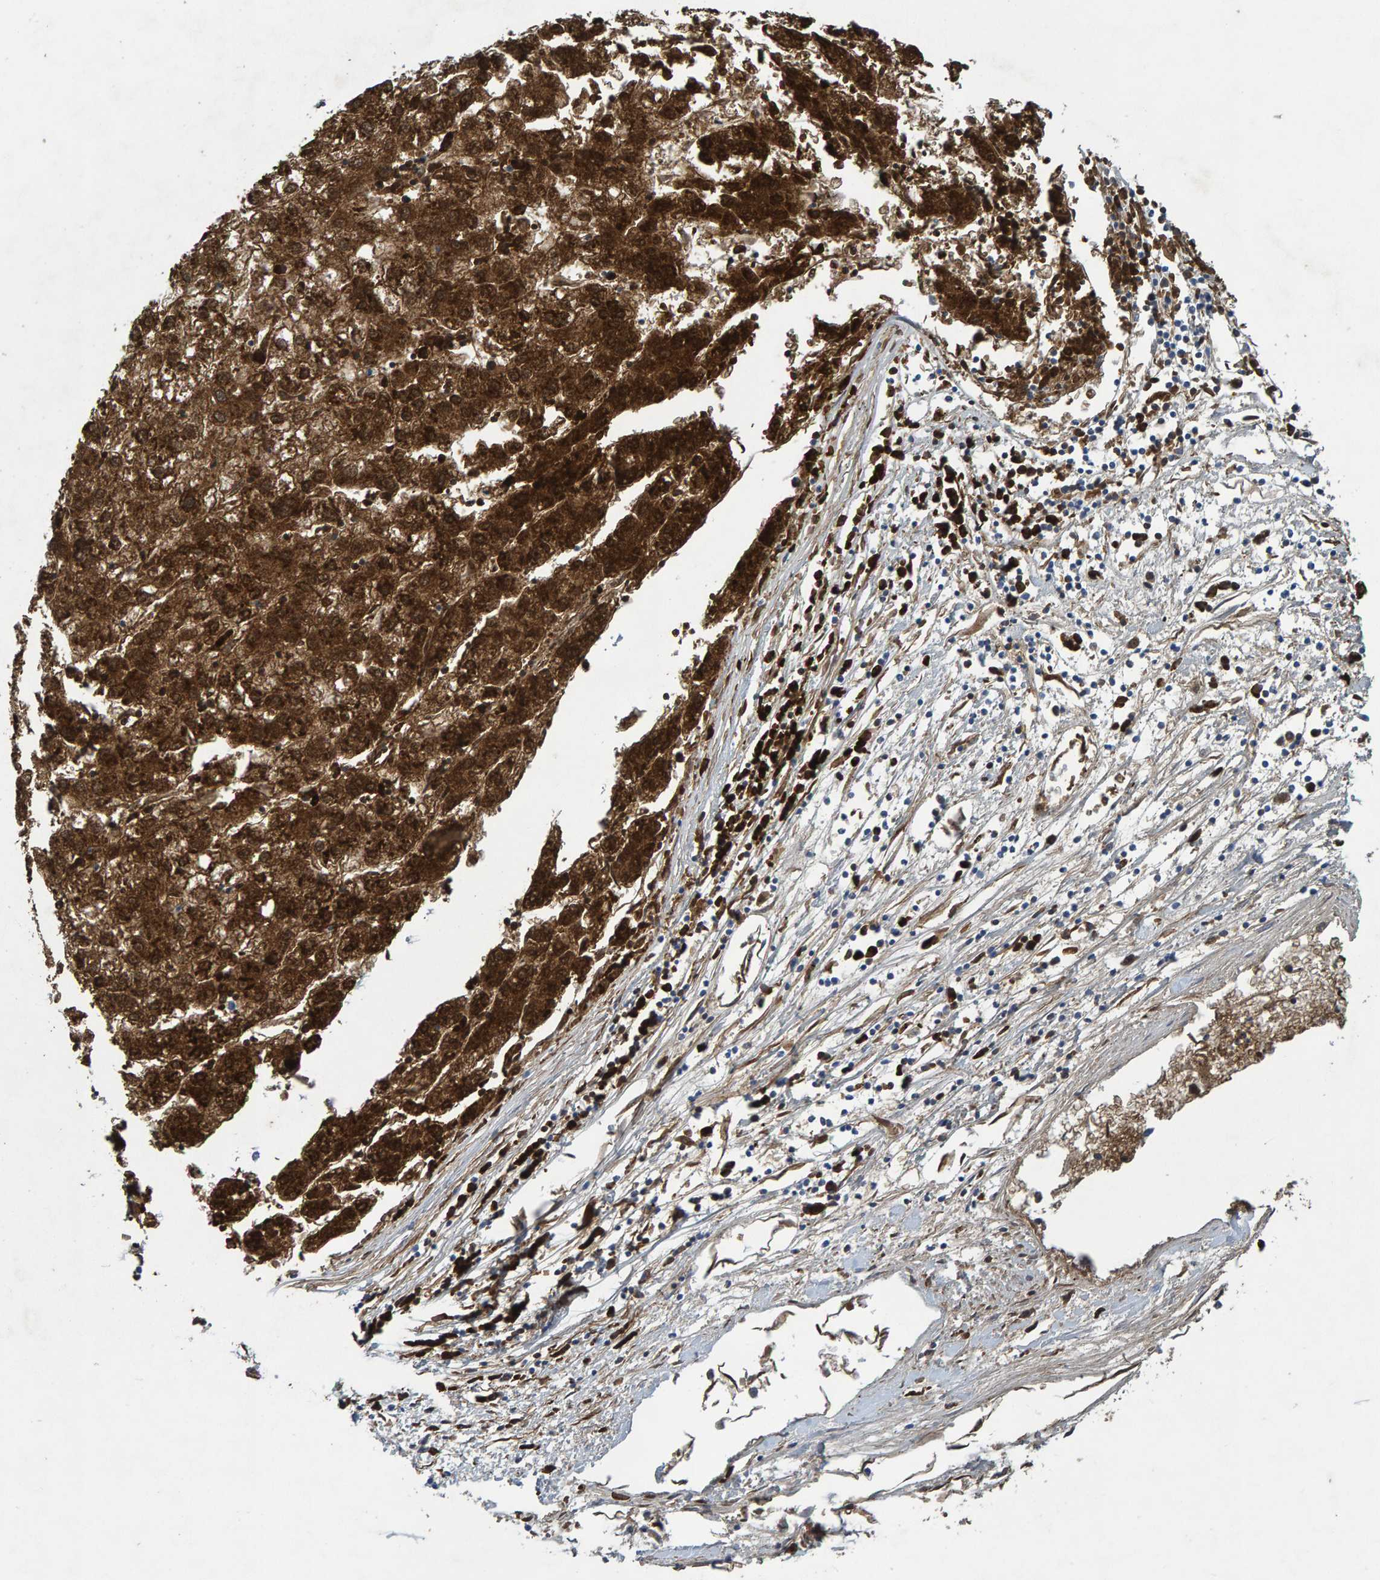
{"staining": {"intensity": "strong", "quantity": ">75%", "location": "cytoplasmic/membranous,nuclear"}, "tissue": "liver cancer", "cell_type": "Tumor cells", "image_type": "cancer", "snomed": [{"axis": "morphology", "description": "Carcinoma, Hepatocellular, NOS"}, {"axis": "topography", "description": "Liver"}], "caption": "Strong cytoplasmic/membranous and nuclear expression for a protein is appreciated in approximately >75% of tumor cells of liver cancer (hepatocellular carcinoma) using IHC.", "gene": "ALAD", "patient": {"sex": "male", "age": 72}}